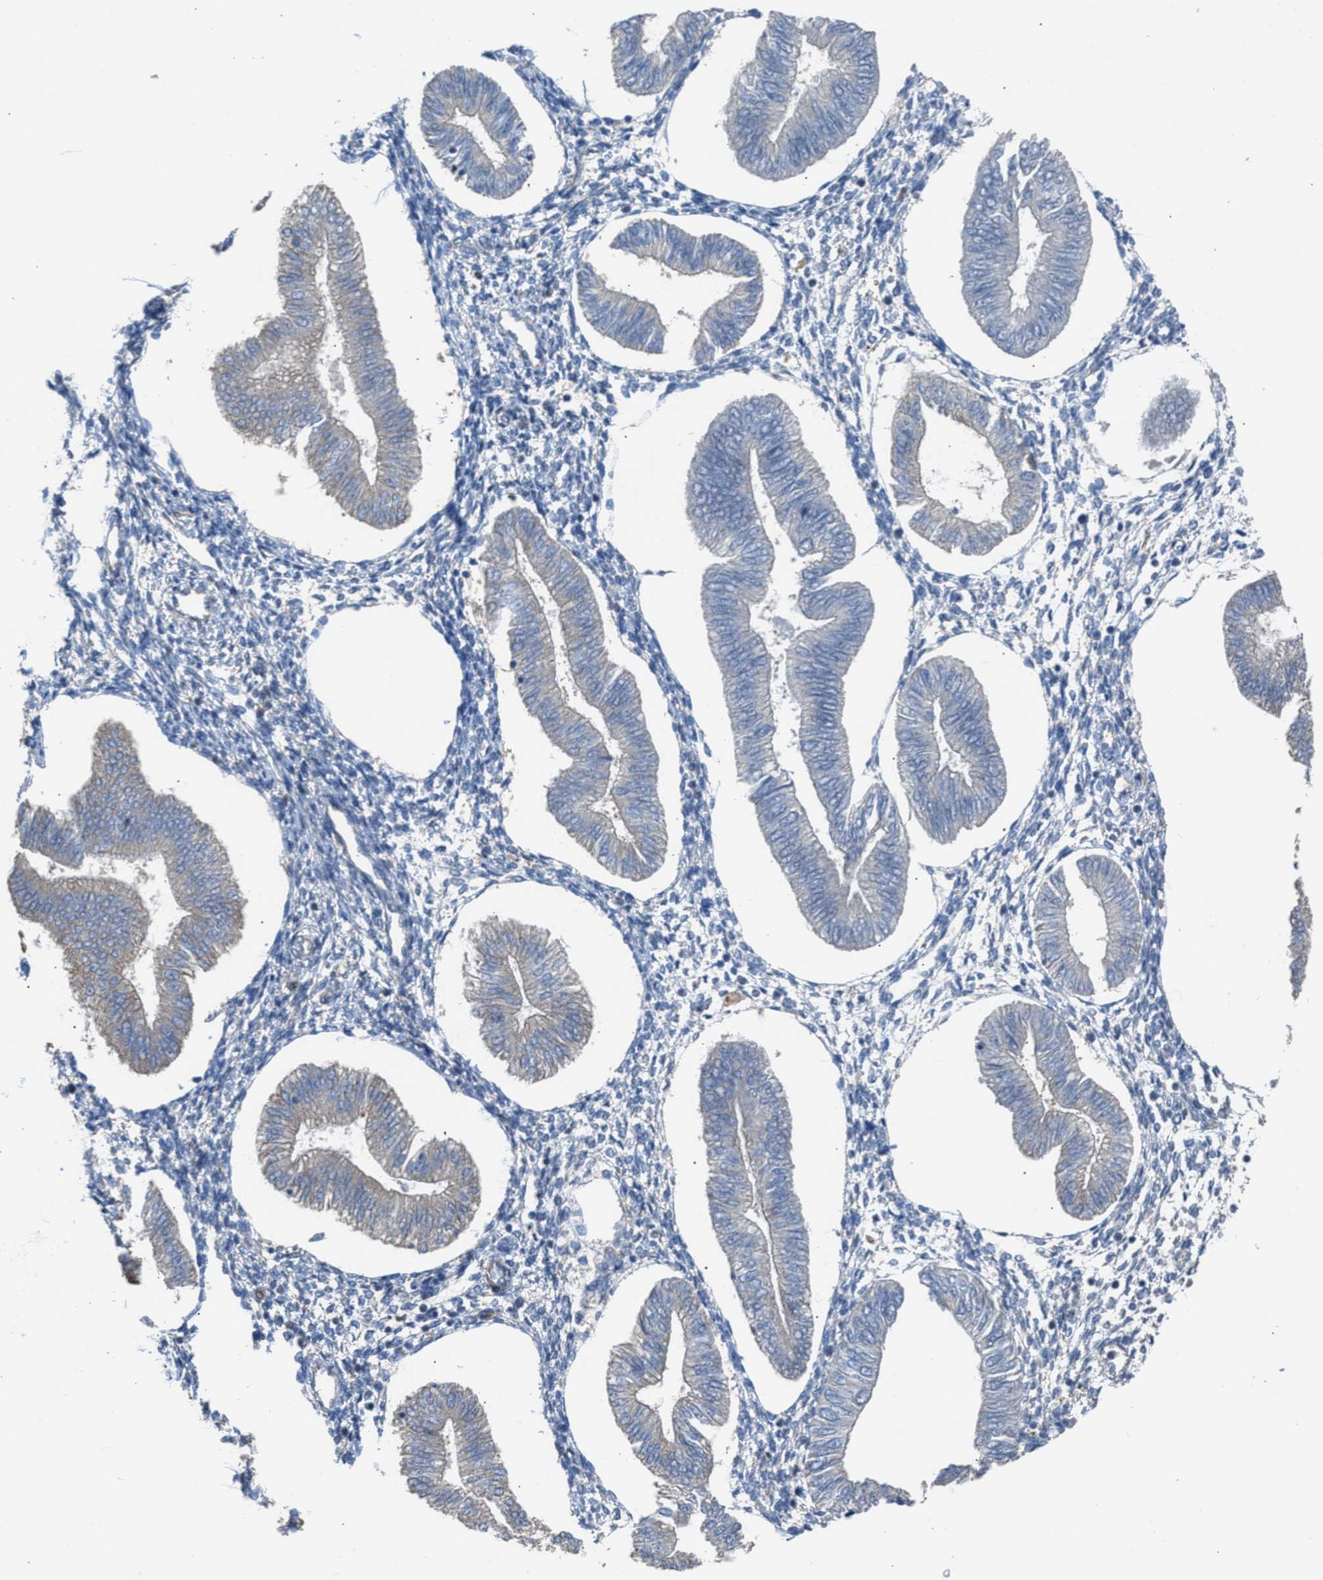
{"staining": {"intensity": "negative", "quantity": "none", "location": "none"}, "tissue": "endometrium", "cell_type": "Cells in endometrial stroma", "image_type": "normal", "snomed": [{"axis": "morphology", "description": "Normal tissue, NOS"}, {"axis": "topography", "description": "Endometrium"}], "caption": "This is an immunohistochemistry micrograph of unremarkable human endometrium. There is no staining in cells in endometrial stroma.", "gene": "NQO2", "patient": {"sex": "female", "age": 50}}